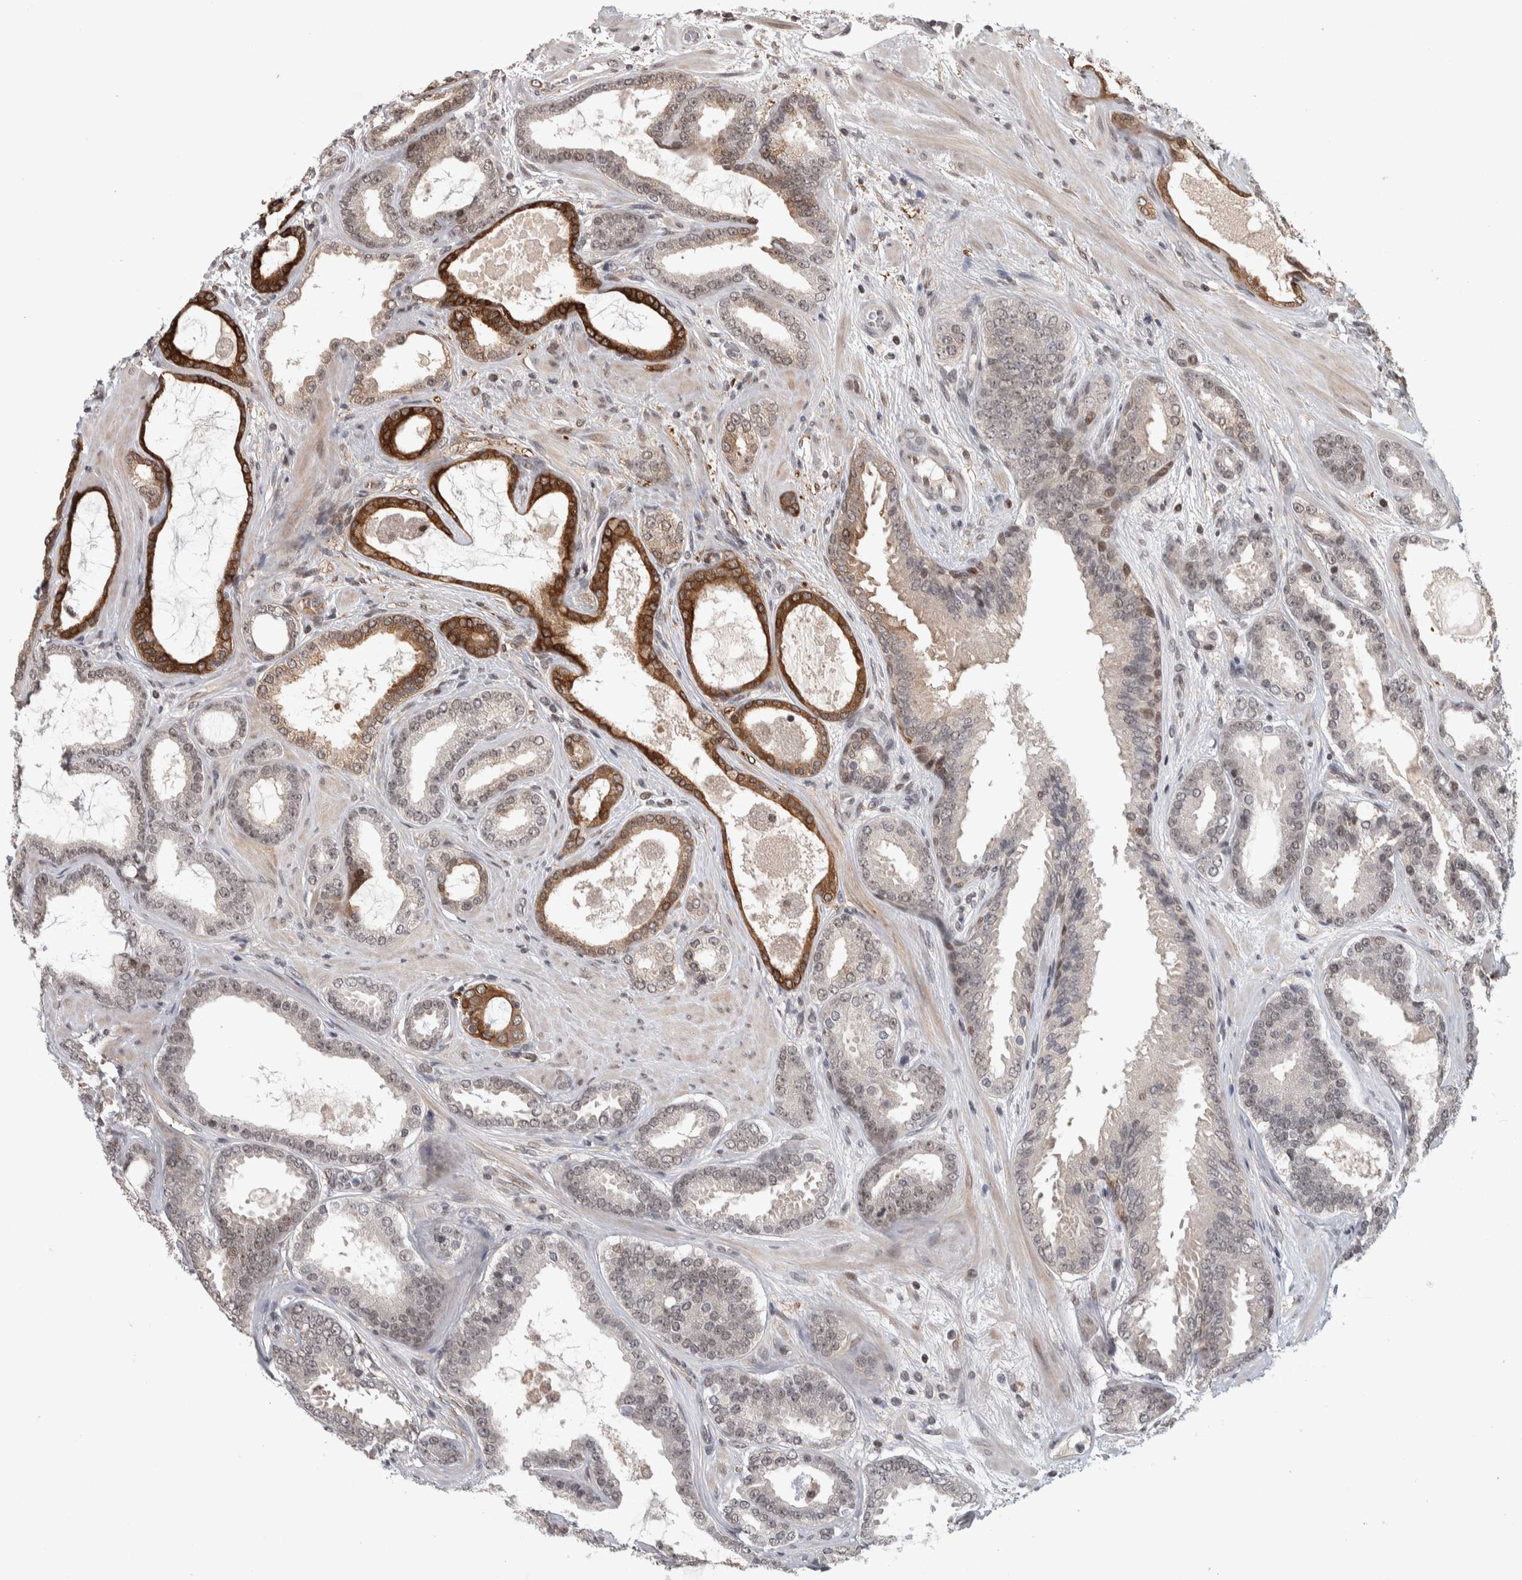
{"staining": {"intensity": "weak", "quantity": "25%-75%", "location": "nuclear"}, "tissue": "prostate cancer", "cell_type": "Tumor cells", "image_type": "cancer", "snomed": [{"axis": "morphology", "description": "Adenocarcinoma, High grade"}, {"axis": "topography", "description": "Prostate"}], "caption": "Prostate cancer (high-grade adenocarcinoma) stained with DAB immunohistochemistry exhibits low levels of weak nuclear positivity in approximately 25%-75% of tumor cells.", "gene": "ZSCAN21", "patient": {"sex": "male", "age": 60}}